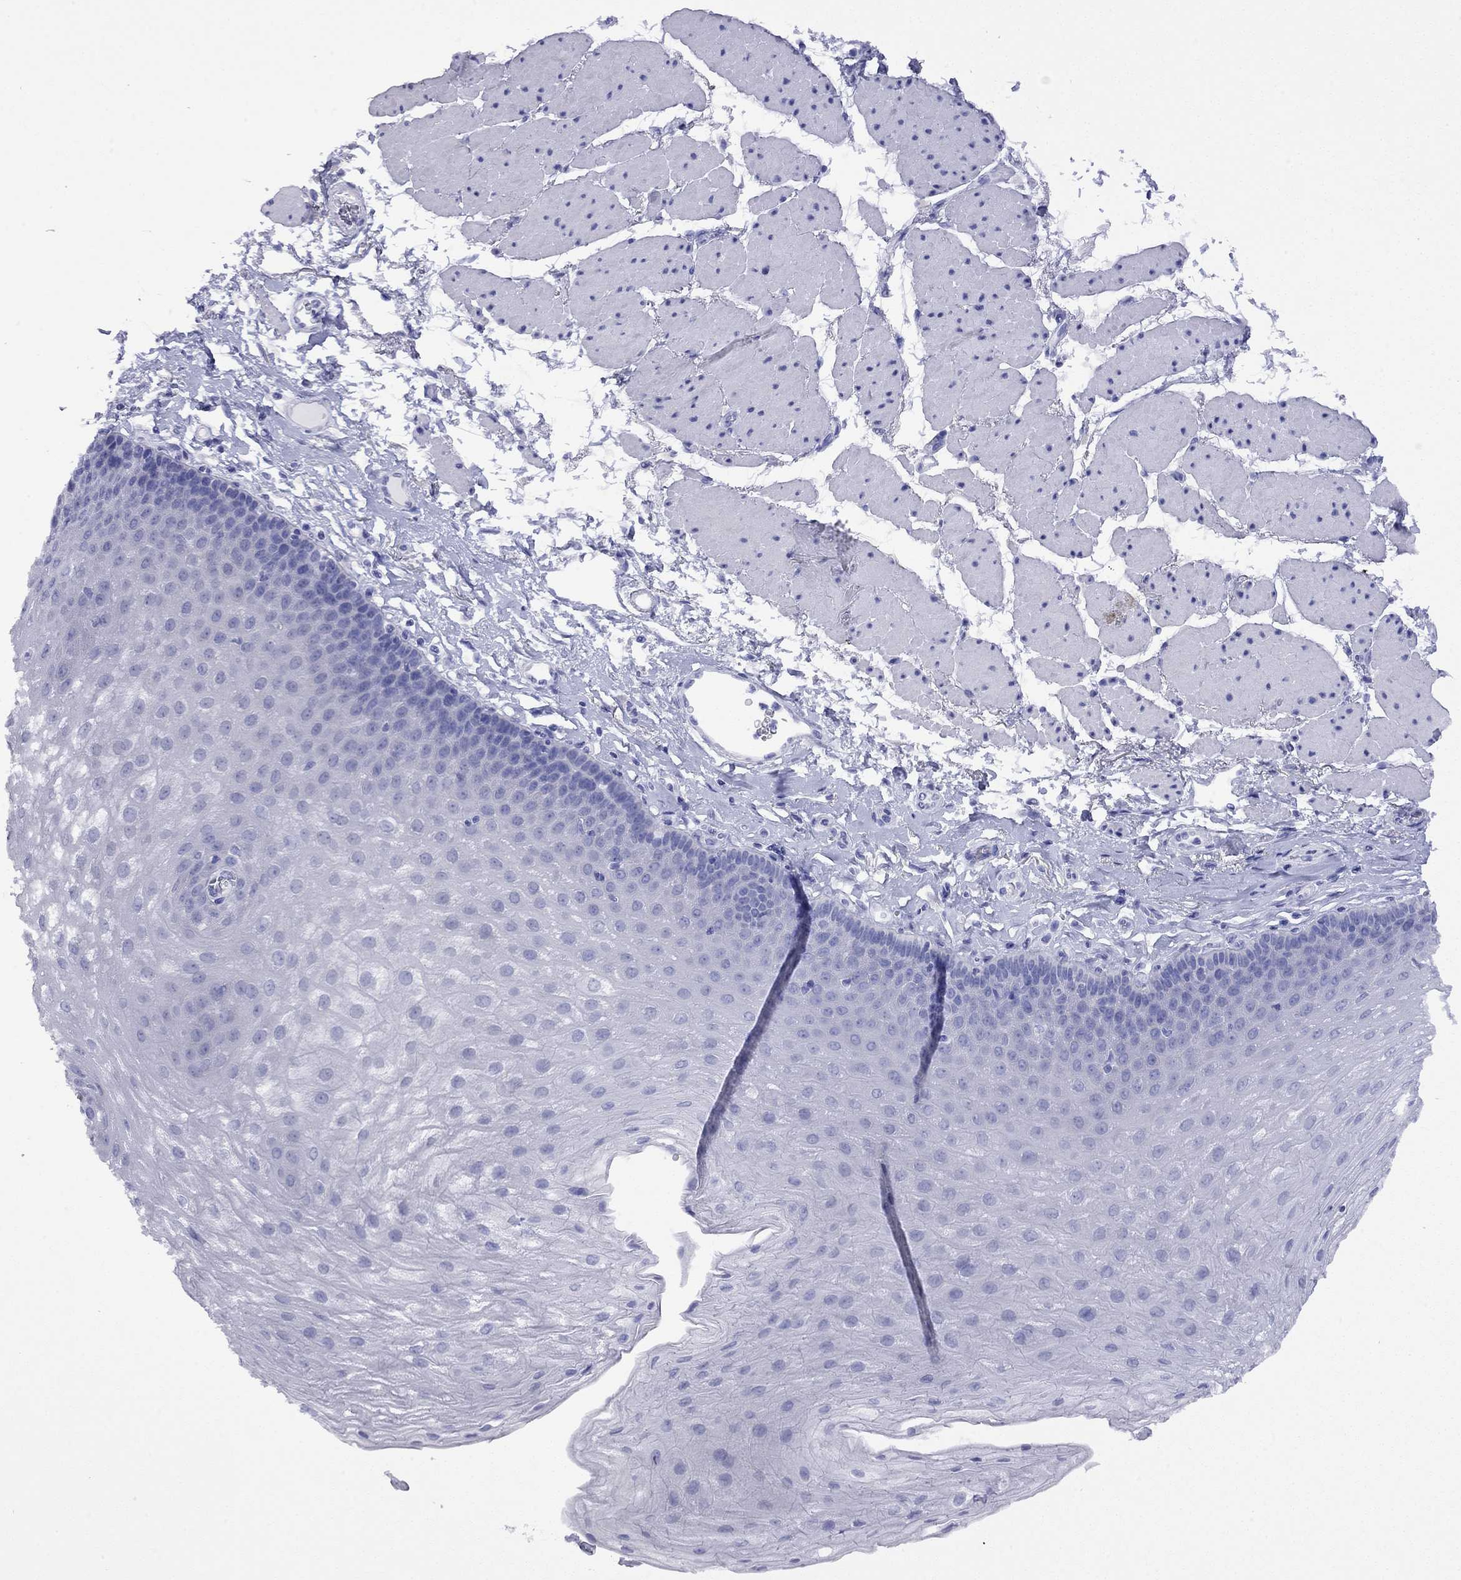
{"staining": {"intensity": "negative", "quantity": "none", "location": "none"}, "tissue": "esophagus", "cell_type": "Squamous epithelial cells", "image_type": "normal", "snomed": [{"axis": "morphology", "description": "Normal tissue, NOS"}, {"axis": "topography", "description": "Esophagus"}], "caption": "Immunohistochemical staining of unremarkable human esophagus shows no significant expression in squamous epithelial cells. The staining is performed using DAB (3,3'-diaminobenzidine) brown chromogen with nuclei counter-stained in using hematoxylin.", "gene": "FIGLA", "patient": {"sex": "female", "age": 81}}